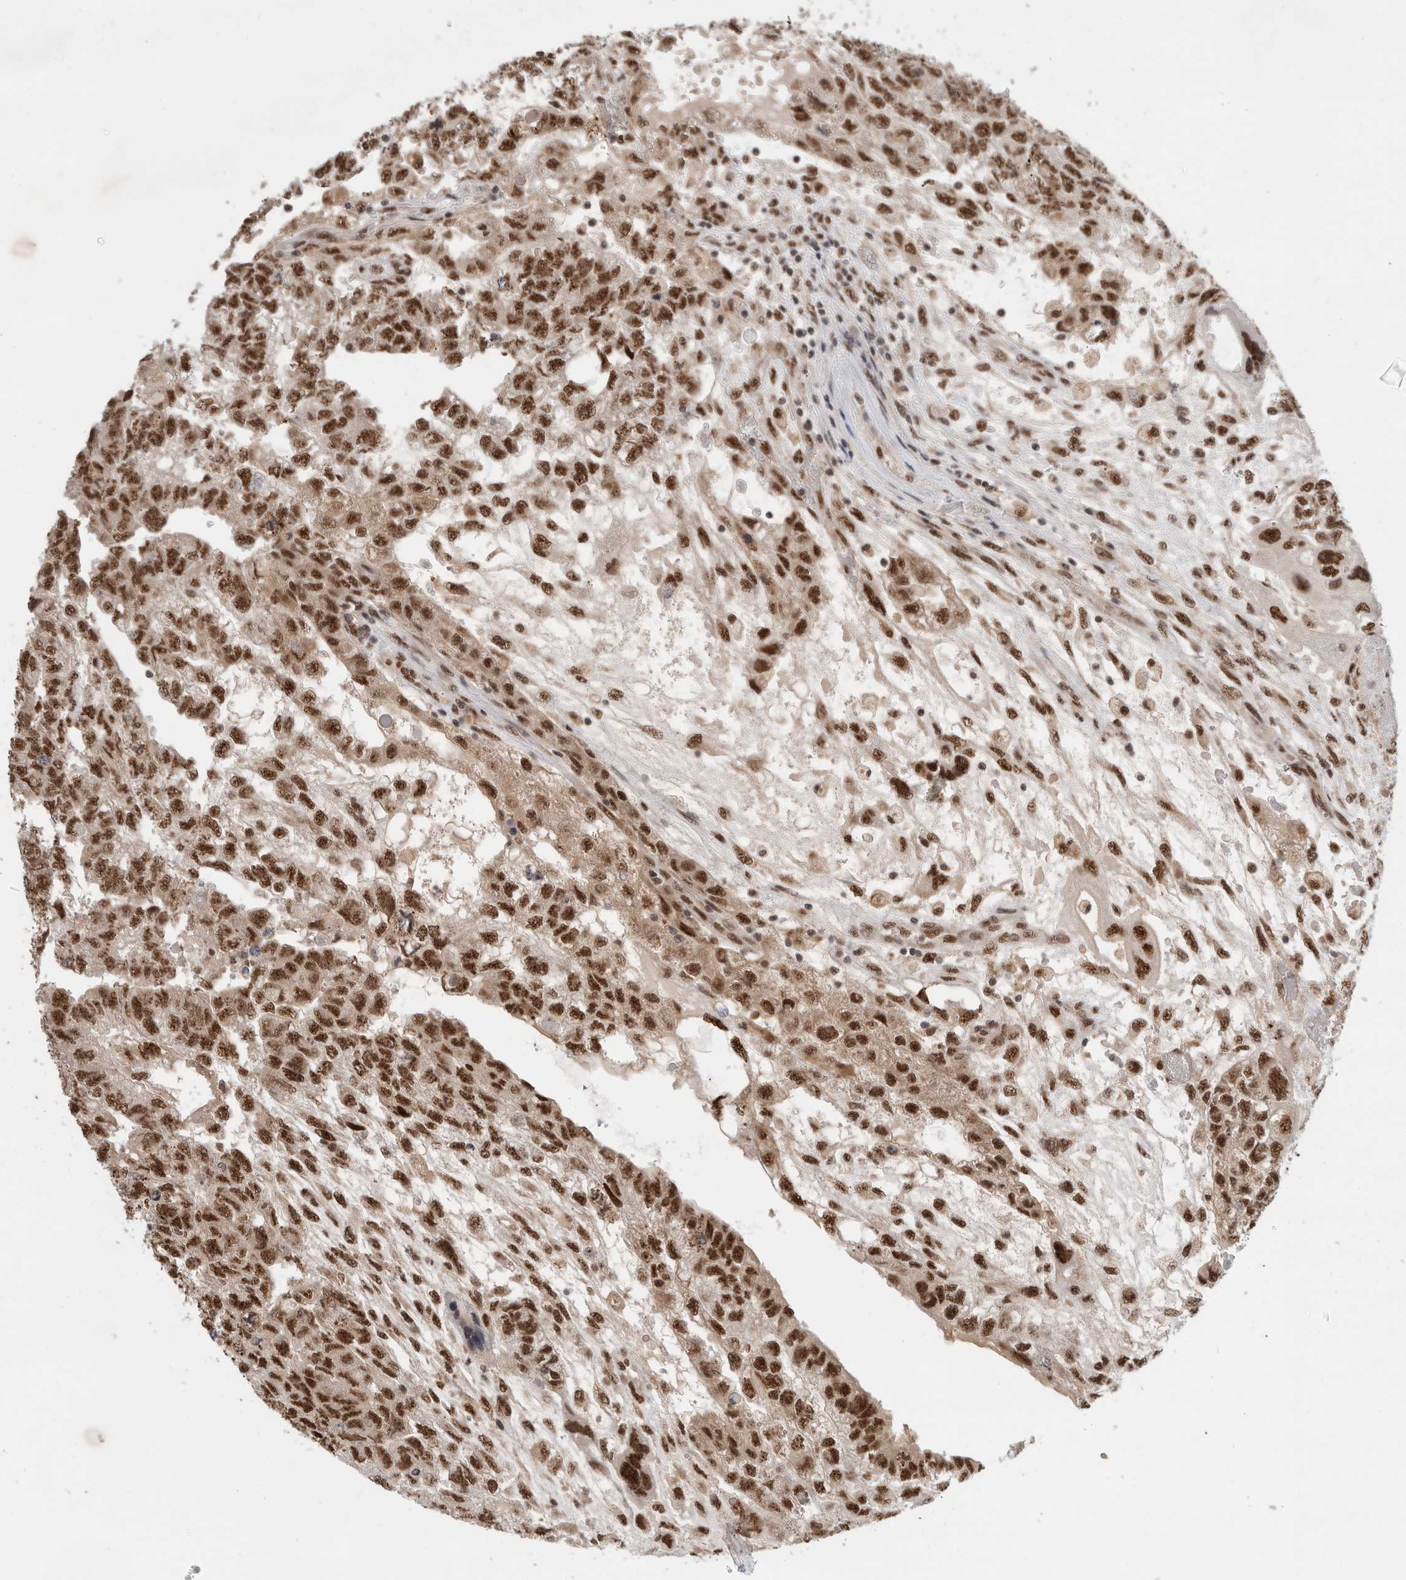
{"staining": {"intensity": "strong", "quantity": ">75%", "location": "nuclear"}, "tissue": "testis cancer", "cell_type": "Tumor cells", "image_type": "cancer", "snomed": [{"axis": "morphology", "description": "Carcinoma, Embryonal, NOS"}, {"axis": "topography", "description": "Testis"}], "caption": "Immunohistochemistry micrograph of human testis cancer stained for a protein (brown), which exhibits high levels of strong nuclear positivity in about >75% of tumor cells.", "gene": "NCAPG2", "patient": {"sex": "male", "age": 36}}